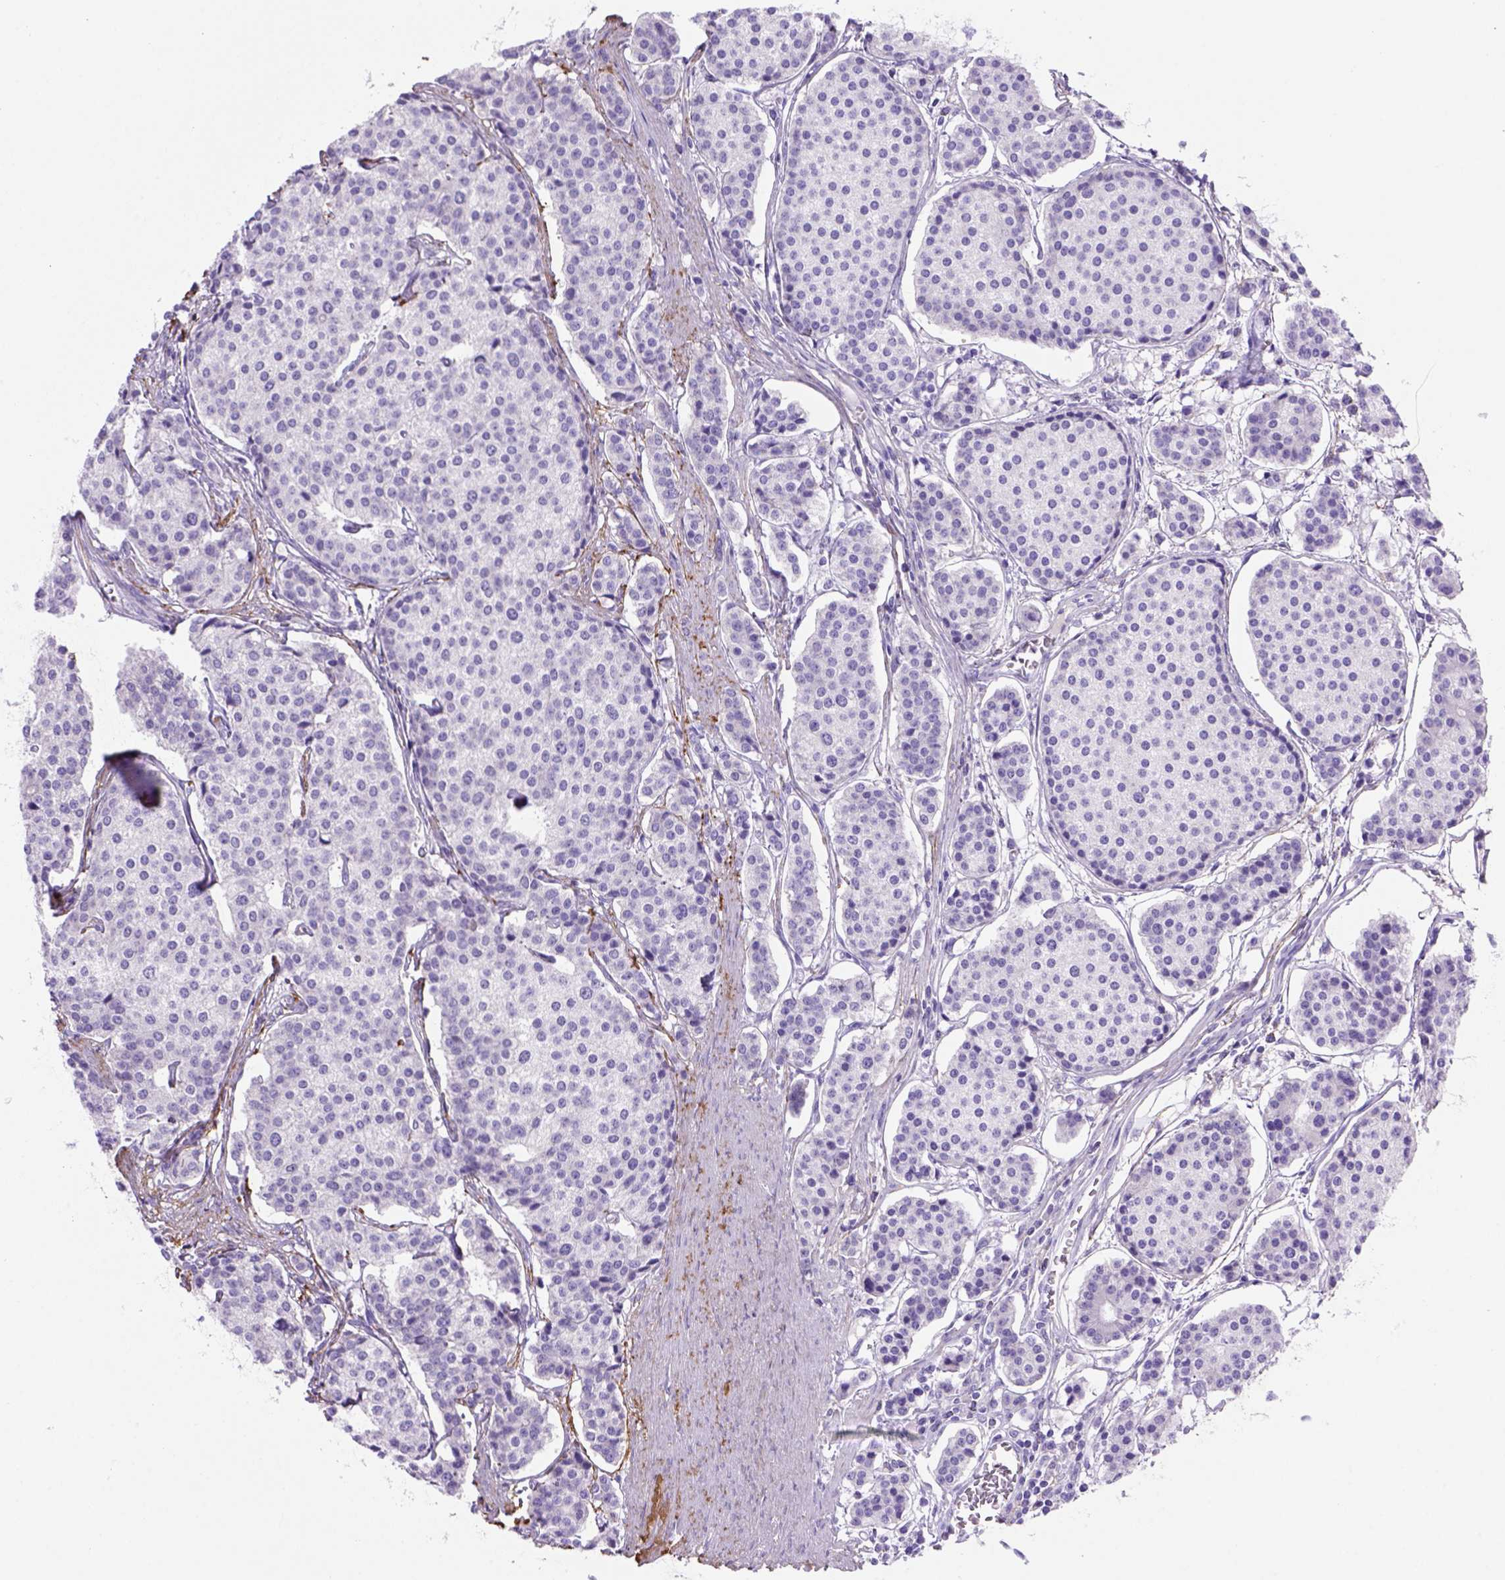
{"staining": {"intensity": "negative", "quantity": "none", "location": "none"}, "tissue": "carcinoid", "cell_type": "Tumor cells", "image_type": "cancer", "snomed": [{"axis": "morphology", "description": "Carcinoid, malignant, NOS"}, {"axis": "topography", "description": "Small intestine"}], "caption": "The immunohistochemistry photomicrograph has no significant expression in tumor cells of carcinoid (malignant) tissue.", "gene": "SIRPD", "patient": {"sex": "female", "age": 65}}